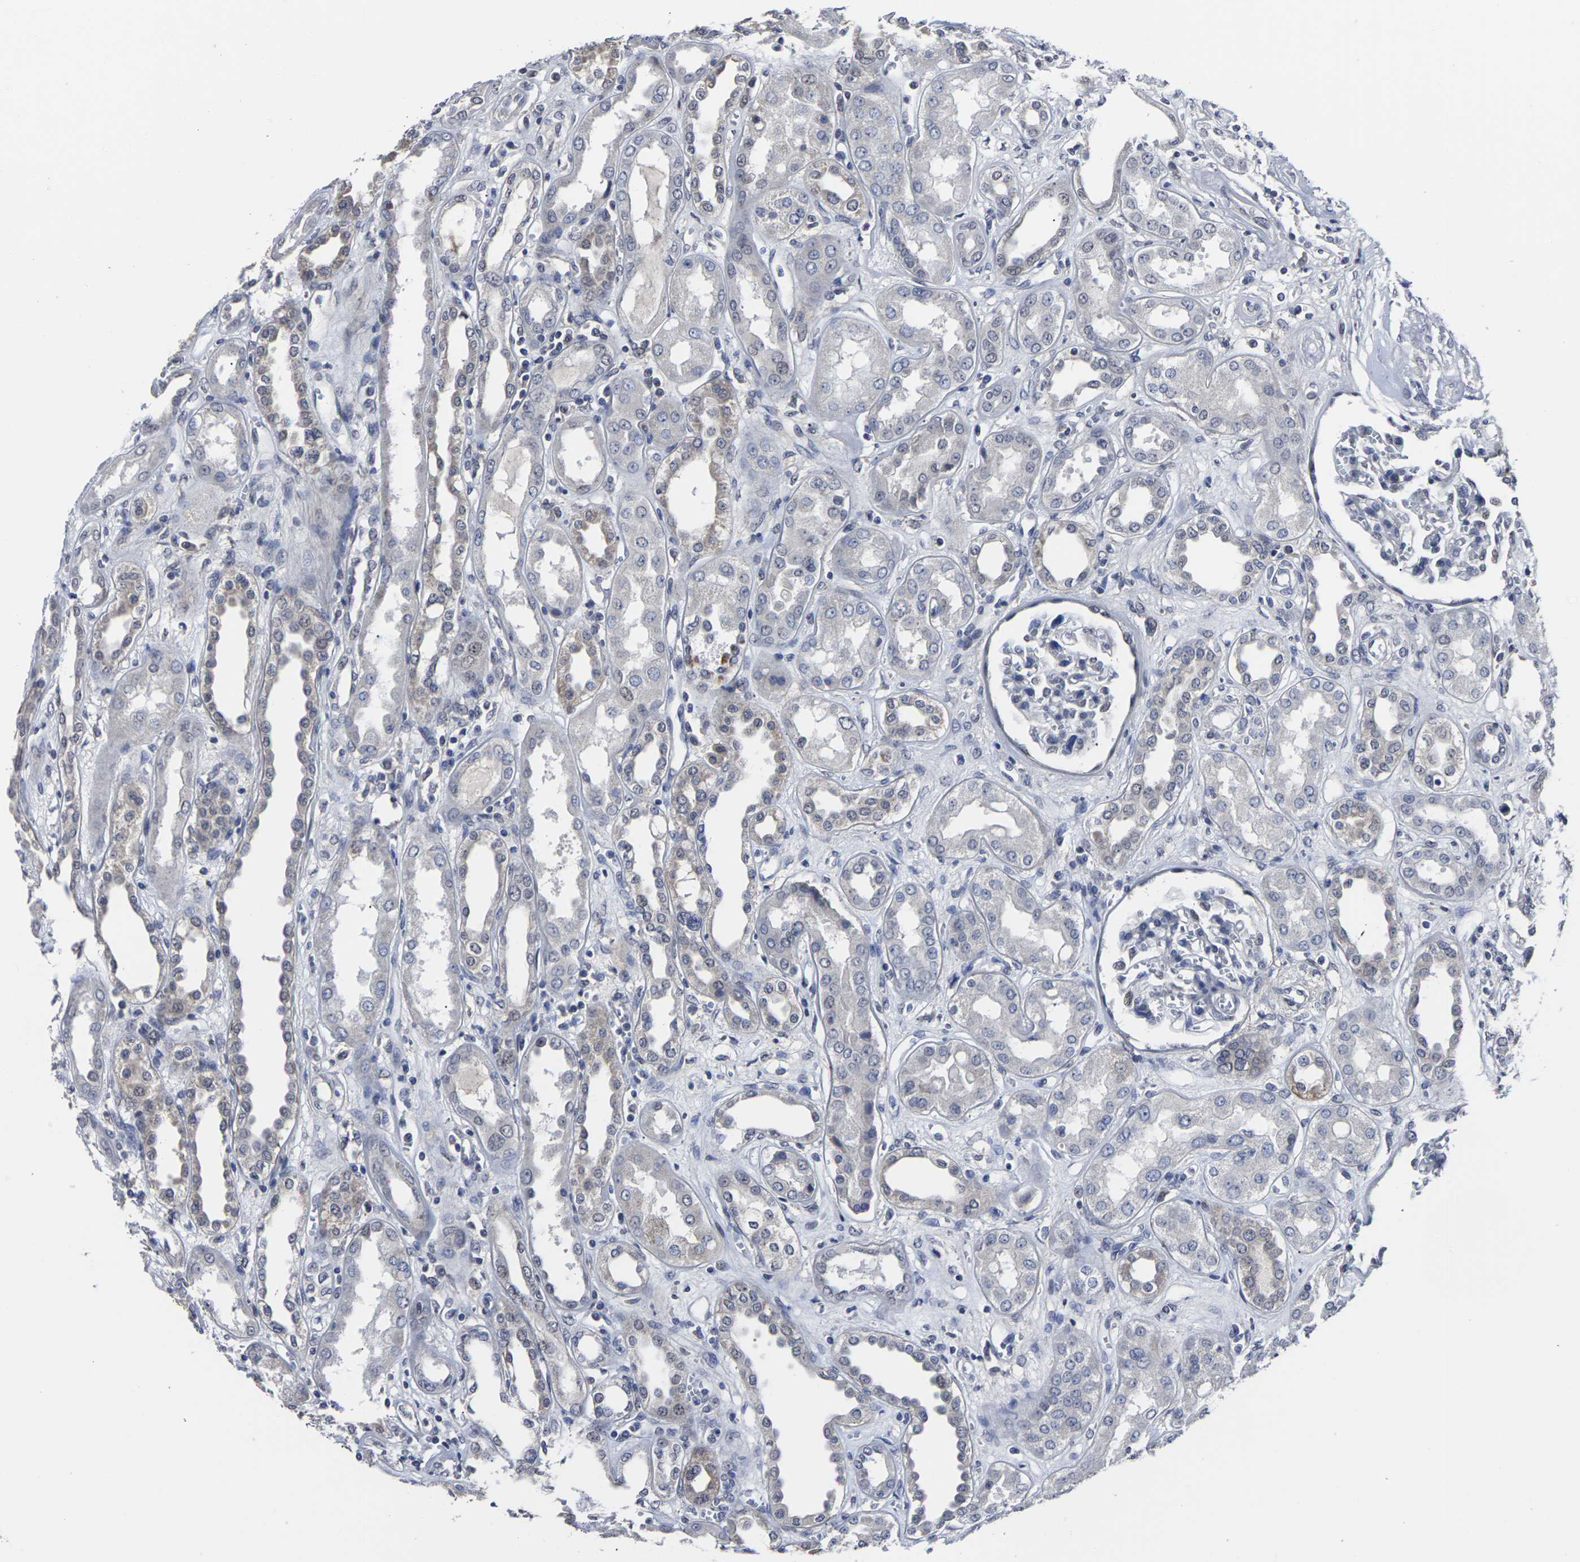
{"staining": {"intensity": "negative", "quantity": "none", "location": "none"}, "tissue": "kidney", "cell_type": "Cells in glomeruli", "image_type": "normal", "snomed": [{"axis": "morphology", "description": "Normal tissue, NOS"}, {"axis": "topography", "description": "Kidney"}], "caption": "Immunohistochemical staining of benign human kidney demonstrates no significant positivity in cells in glomeruli.", "gene": "MSANTD4", "patient": {"sex": "male", "age": 59}}